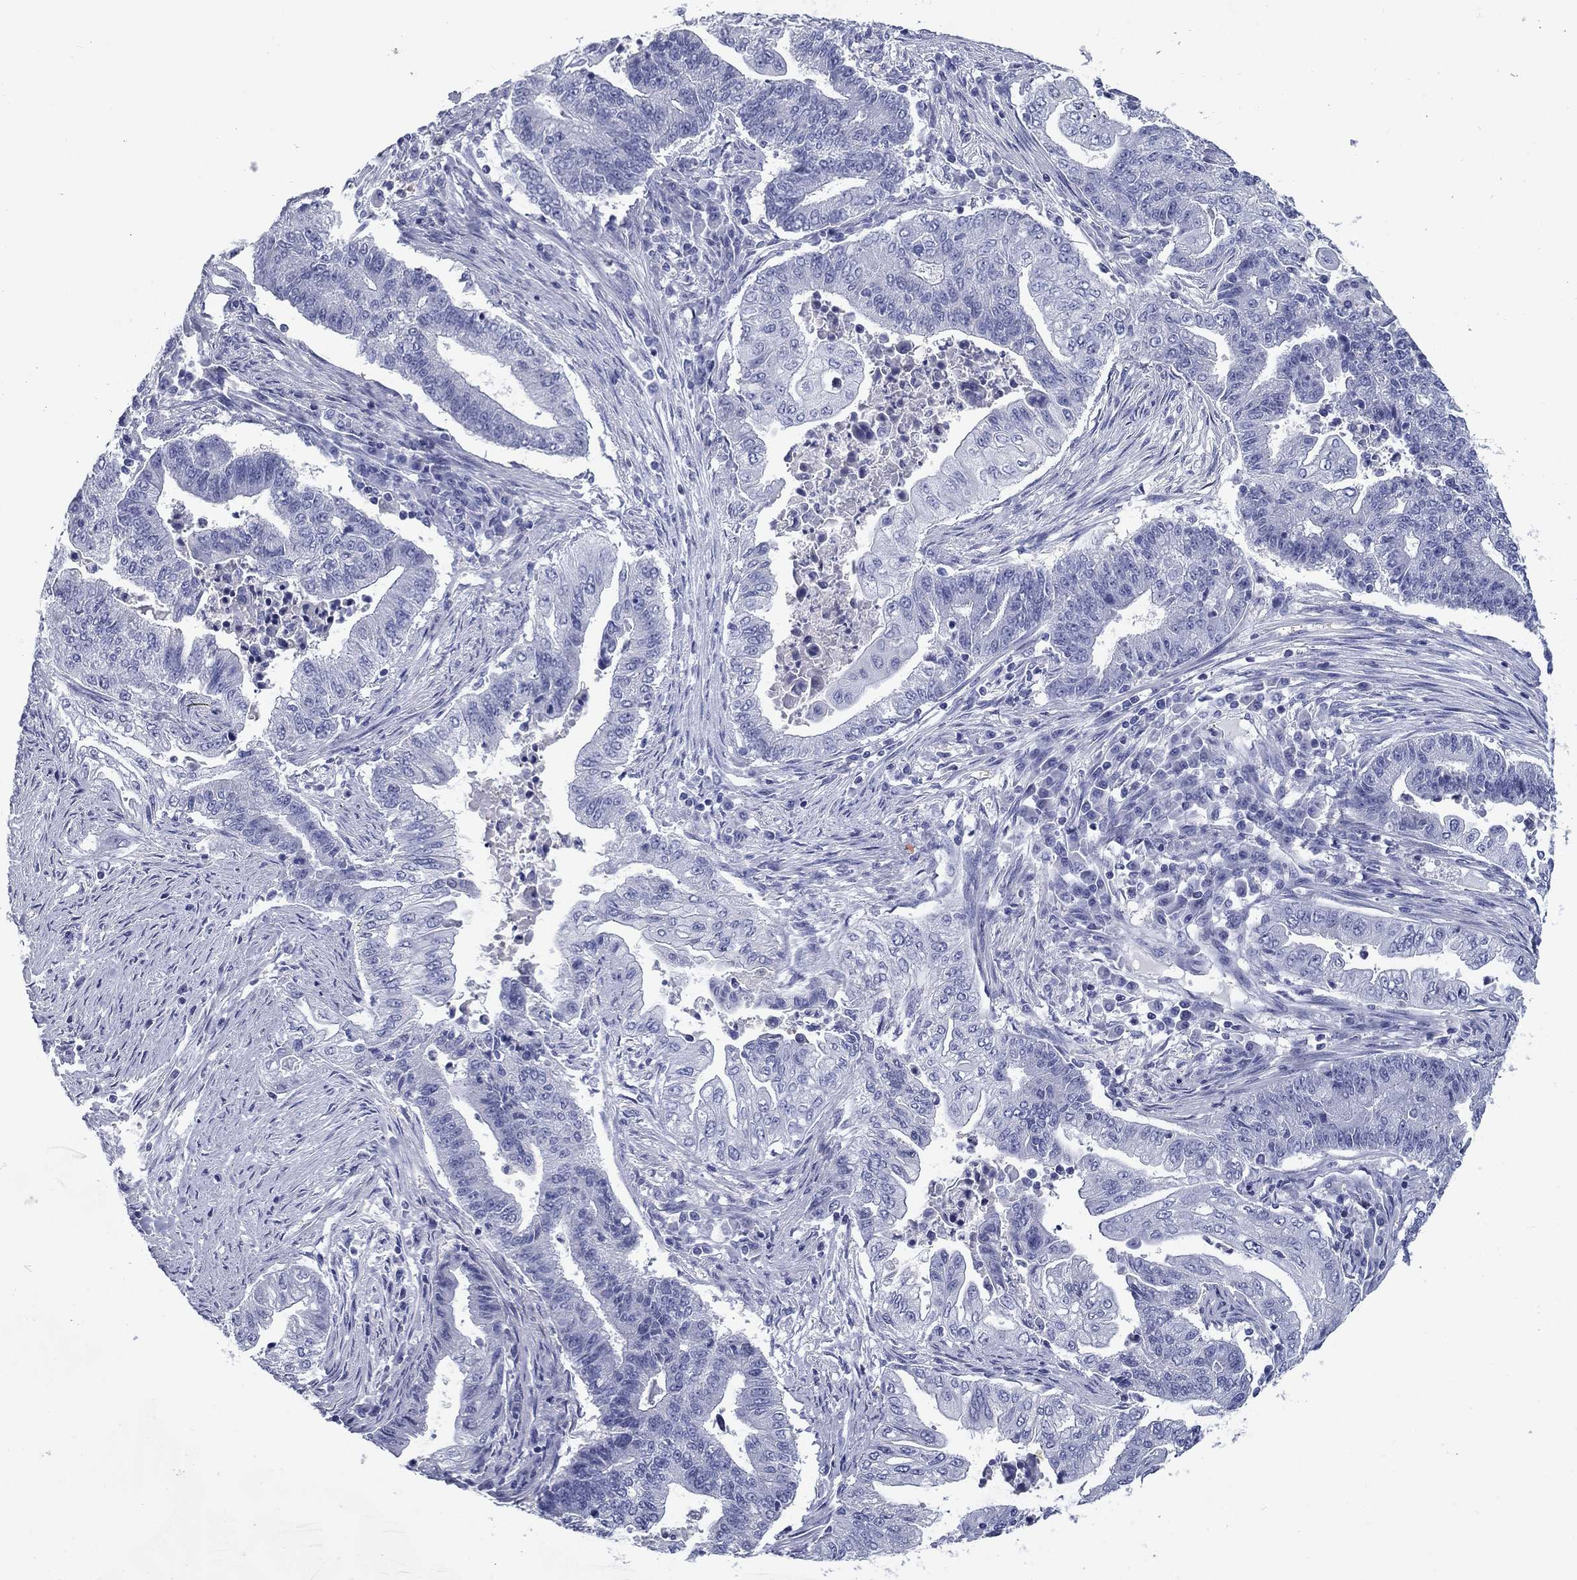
{"staining": {"intensity": "negative", "quantity": "none", "location": "none"}, "tissue": "endometrial cancer", "cell_type": "Tumor cells", "image_type": "cancer", "snomed": [{"axis": "morphology", "description": "Adenocarcinoma, NOS"}, {"axis": "topography", "description": "Uterus"}, {"axis": "topography", "description": "Endometrium"}], "caption": "Tumor cells show no significant positivity in adenocarcinoma (endometrial).", "gene": "NPPA", "patient": {"sex": "female", "age": 54}}